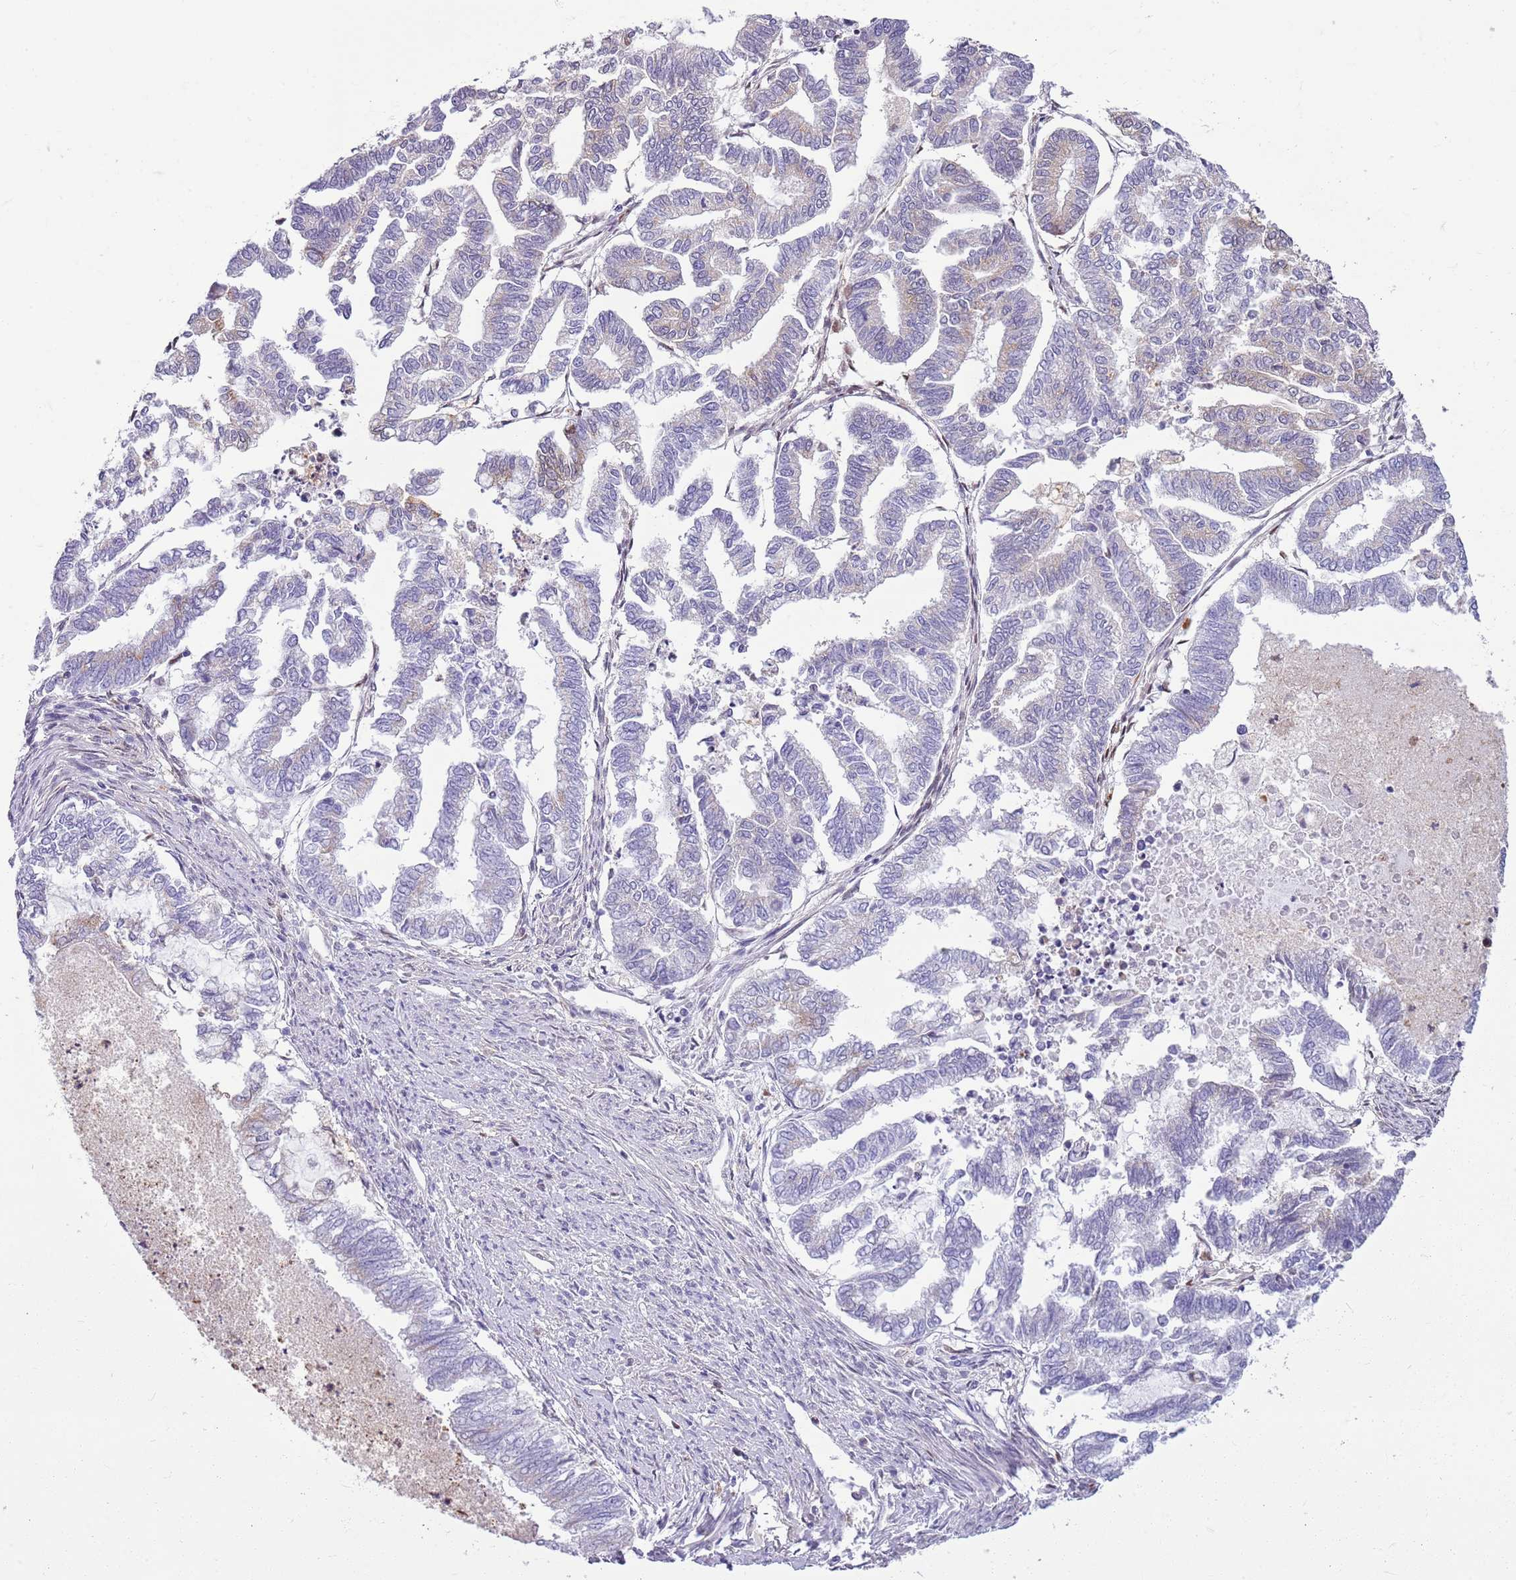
{"staining": {"intensity": "negative", "quantity": "none", "location": "none"}, "tissue": "endometrial cancer", "cell_type": "Tumor cells", "image_type": "cancer", "snomed": [{"axis": "morphology", "description": "Adenocarcinoma, NOS"}, {"axis": "topography", "description": "Endometrium"}], "caption": "This is a image of IHC staining of endometrial cancer, which shows no expression in tumor cells.", "gene": "DHX32", "patient": {"sex": "female", "age": 79}}